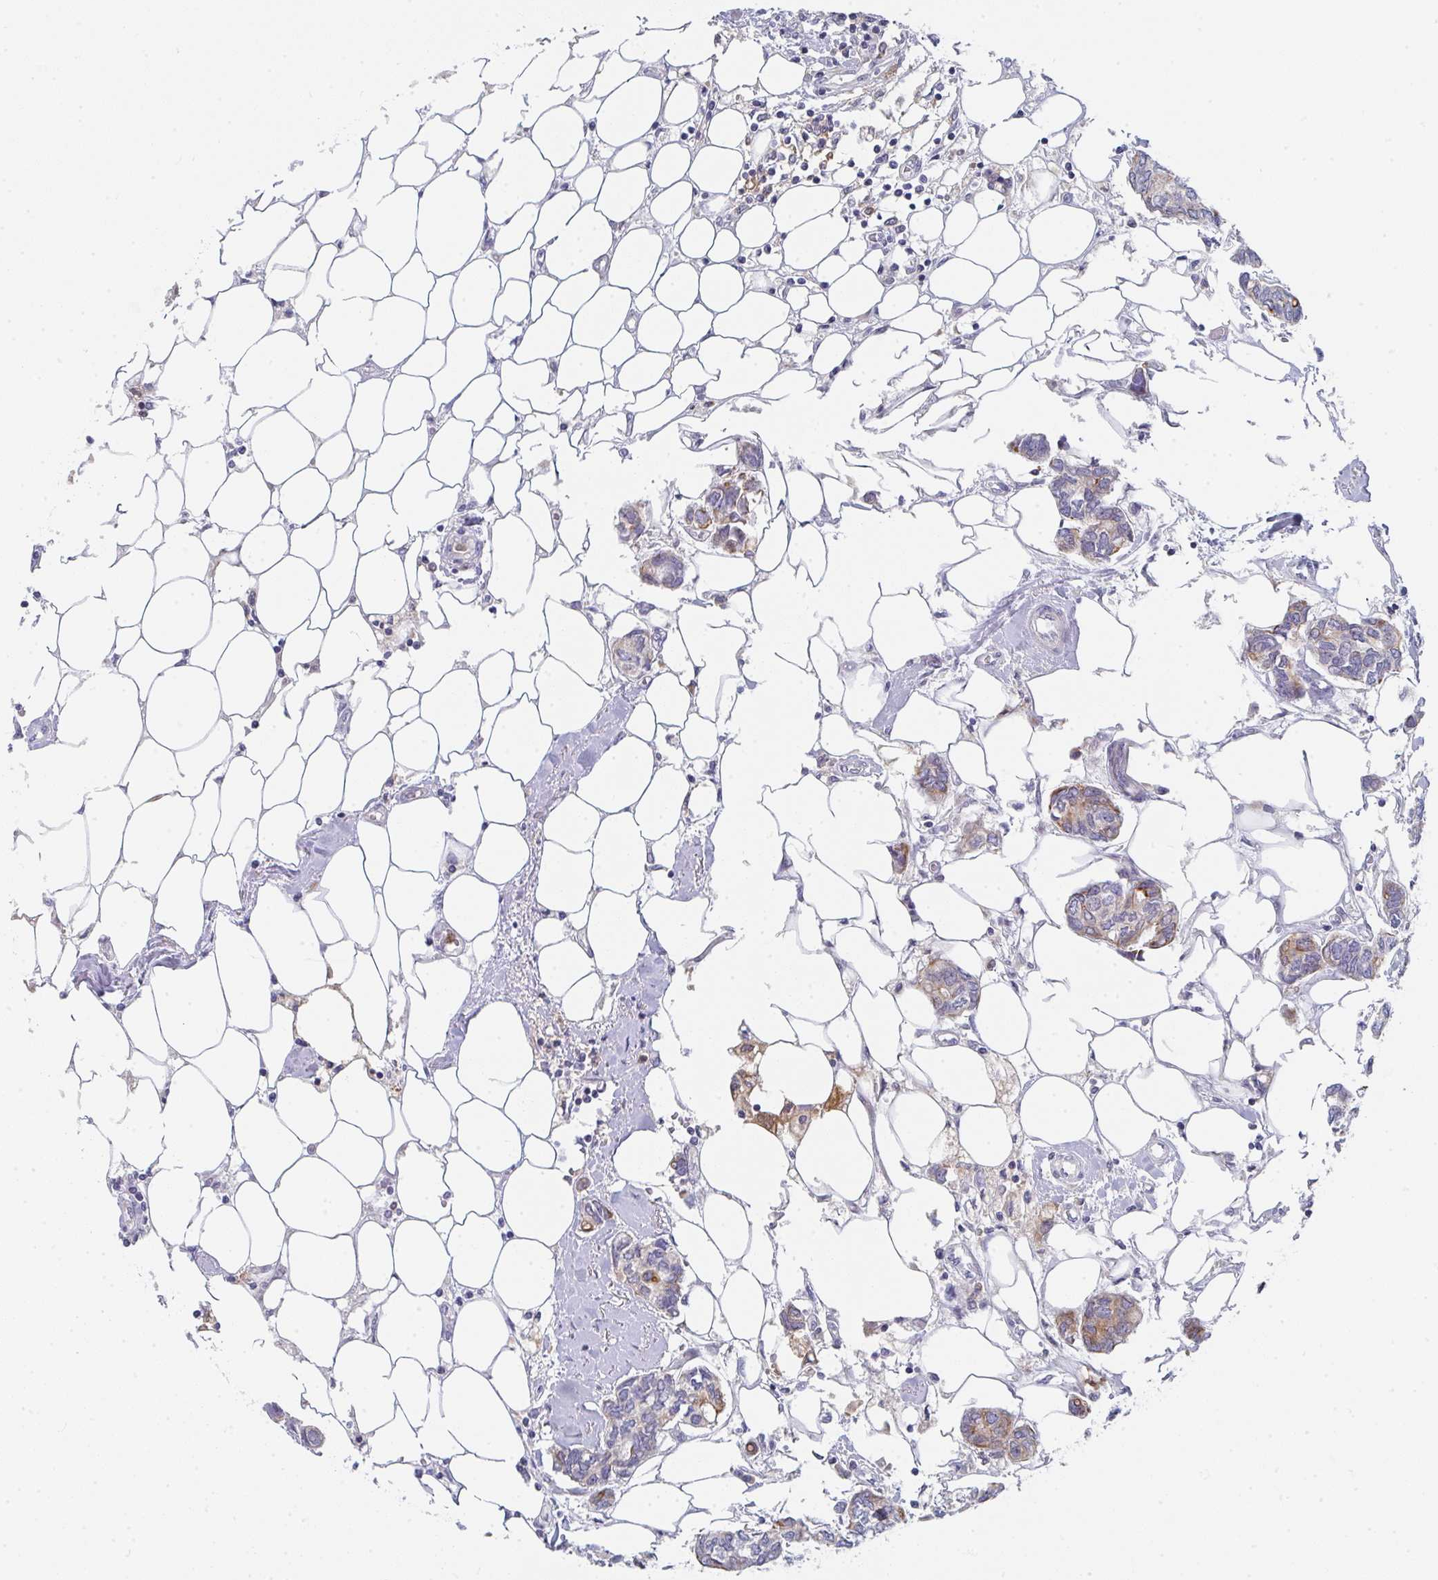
{"staining": {"intensity": "moderate", "quantity": "25%-75%", "location": "cytoplasmic/membranous"}, "tissue": "breast cancer", "cell_type": "Tumor cells", "image_type": "cancer", "snomed": [{"axis": "morphology", "description": "Duct carcinoma"}, {"axis": "topography", "description": "Breast"}], "caption": "Immunohistochemical staining of human breast invasive ductal carcinoma exhibits medium levels of moderate cytoplasmic/membranous protein positivity in approximately 25%-75% of tumor cells. Immunohistochemistry (ihc) stains the protein of interest in brown and the nuclei are stained blue.", "gene": "KLHL33", "patient": {"sex": "female", "age": 73}}